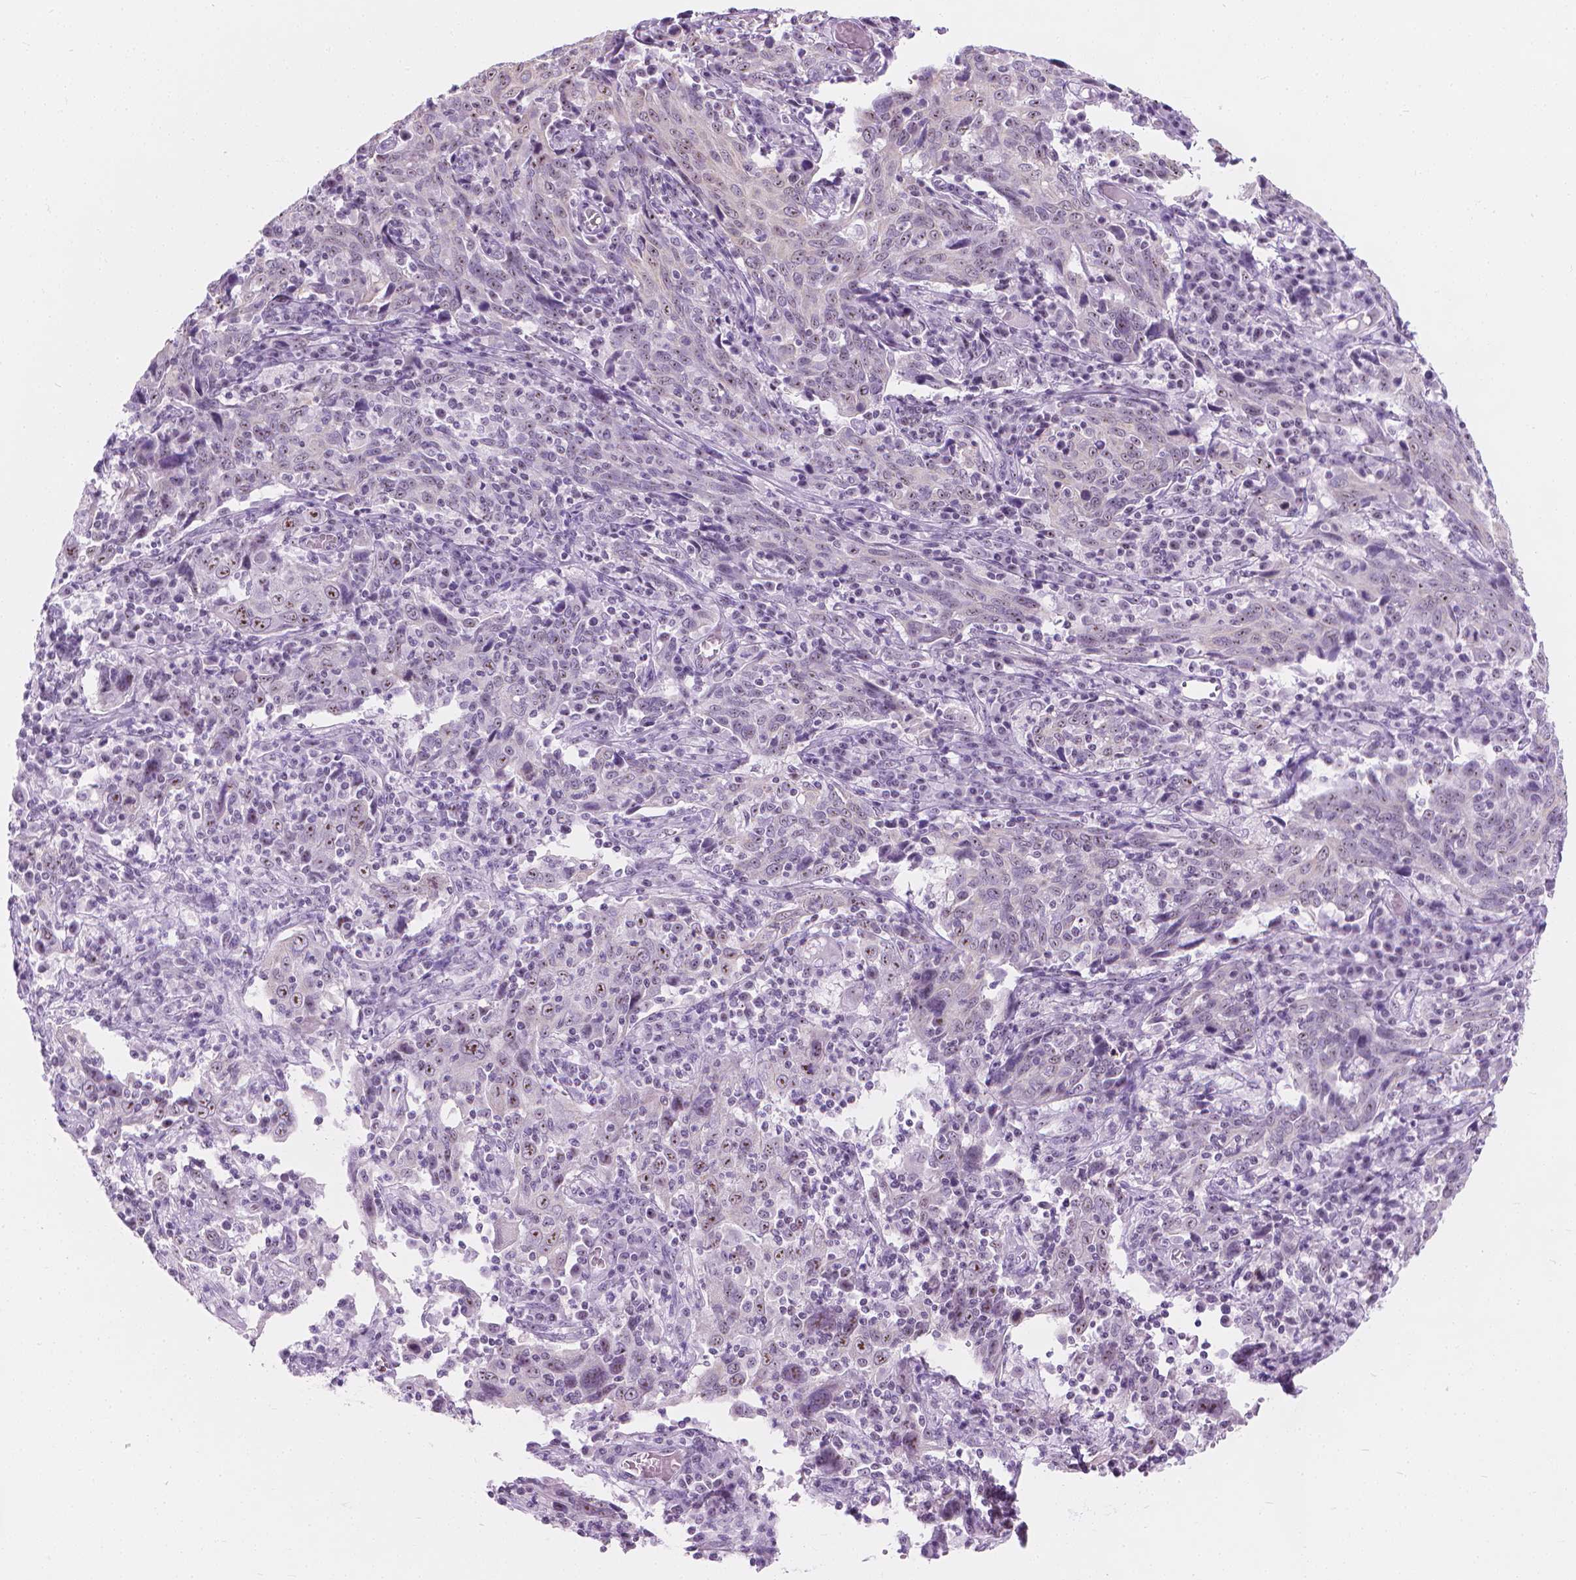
{"staining": {"intensity": "moderate", "quantity": "<25%", "location": "nuclear"}, "tissue": "cervical cancer", "cell_type": "Tumor cells", "image_type": "cancer", "snomed": [{"axis": "morphology", "description": "Squamous cell carcinoma, NOS"}, {"axis": "topography", "description": "Cervix"}], "caption": "An immunohistochemistry (IHC) histopathology image of tumor tissue is shown. Protein staining in brown shows moderate nuclear positivity in cervical squamous cell carcinoma within tumor cells.", "gene": "NOL7", "patient": {"sex": "female", "age": 46}}